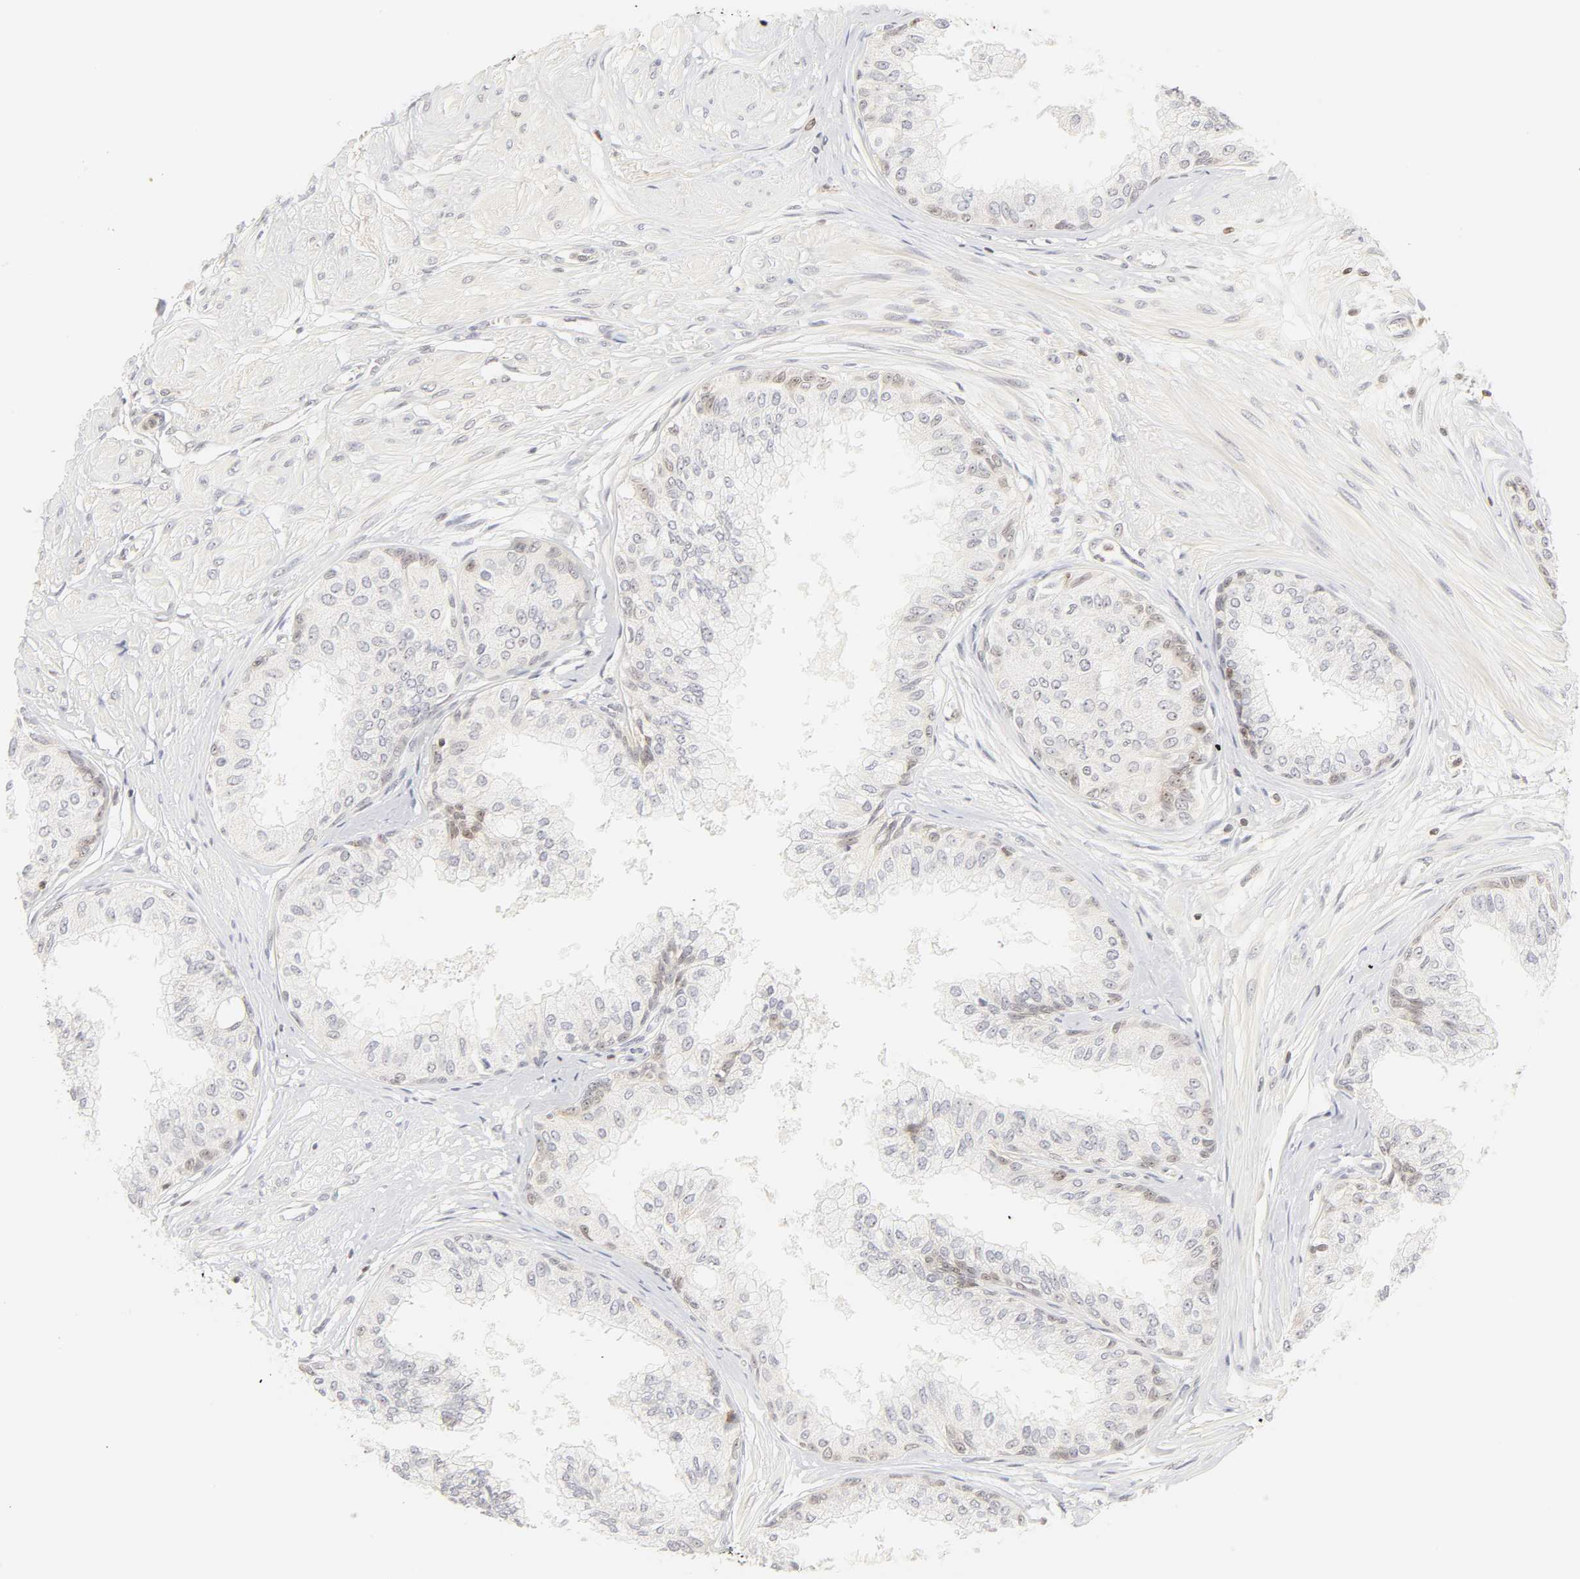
{"staining": {"intensity": "weak", "quantity": "<25%", "location": "nuclear"}, "tissue": "prostate", "cell_type": "Glandular cells", "image_type": "normal", "snomed": [{"axis": "morphology", "description": "Normal tissue, NOS"}, {"axis": "topography", "description": "Prostate"}, {"axis": "topography", "description": "Seminal veicle"}], "caption": "IHC histopathology image of benign prostate stained for a protein (brown), which shows no expression in glandular cells. (DAB immunohistochemistry, high magnification).", "gene": "KIF2A", "patient": {"sex": "male", "age": 60}}